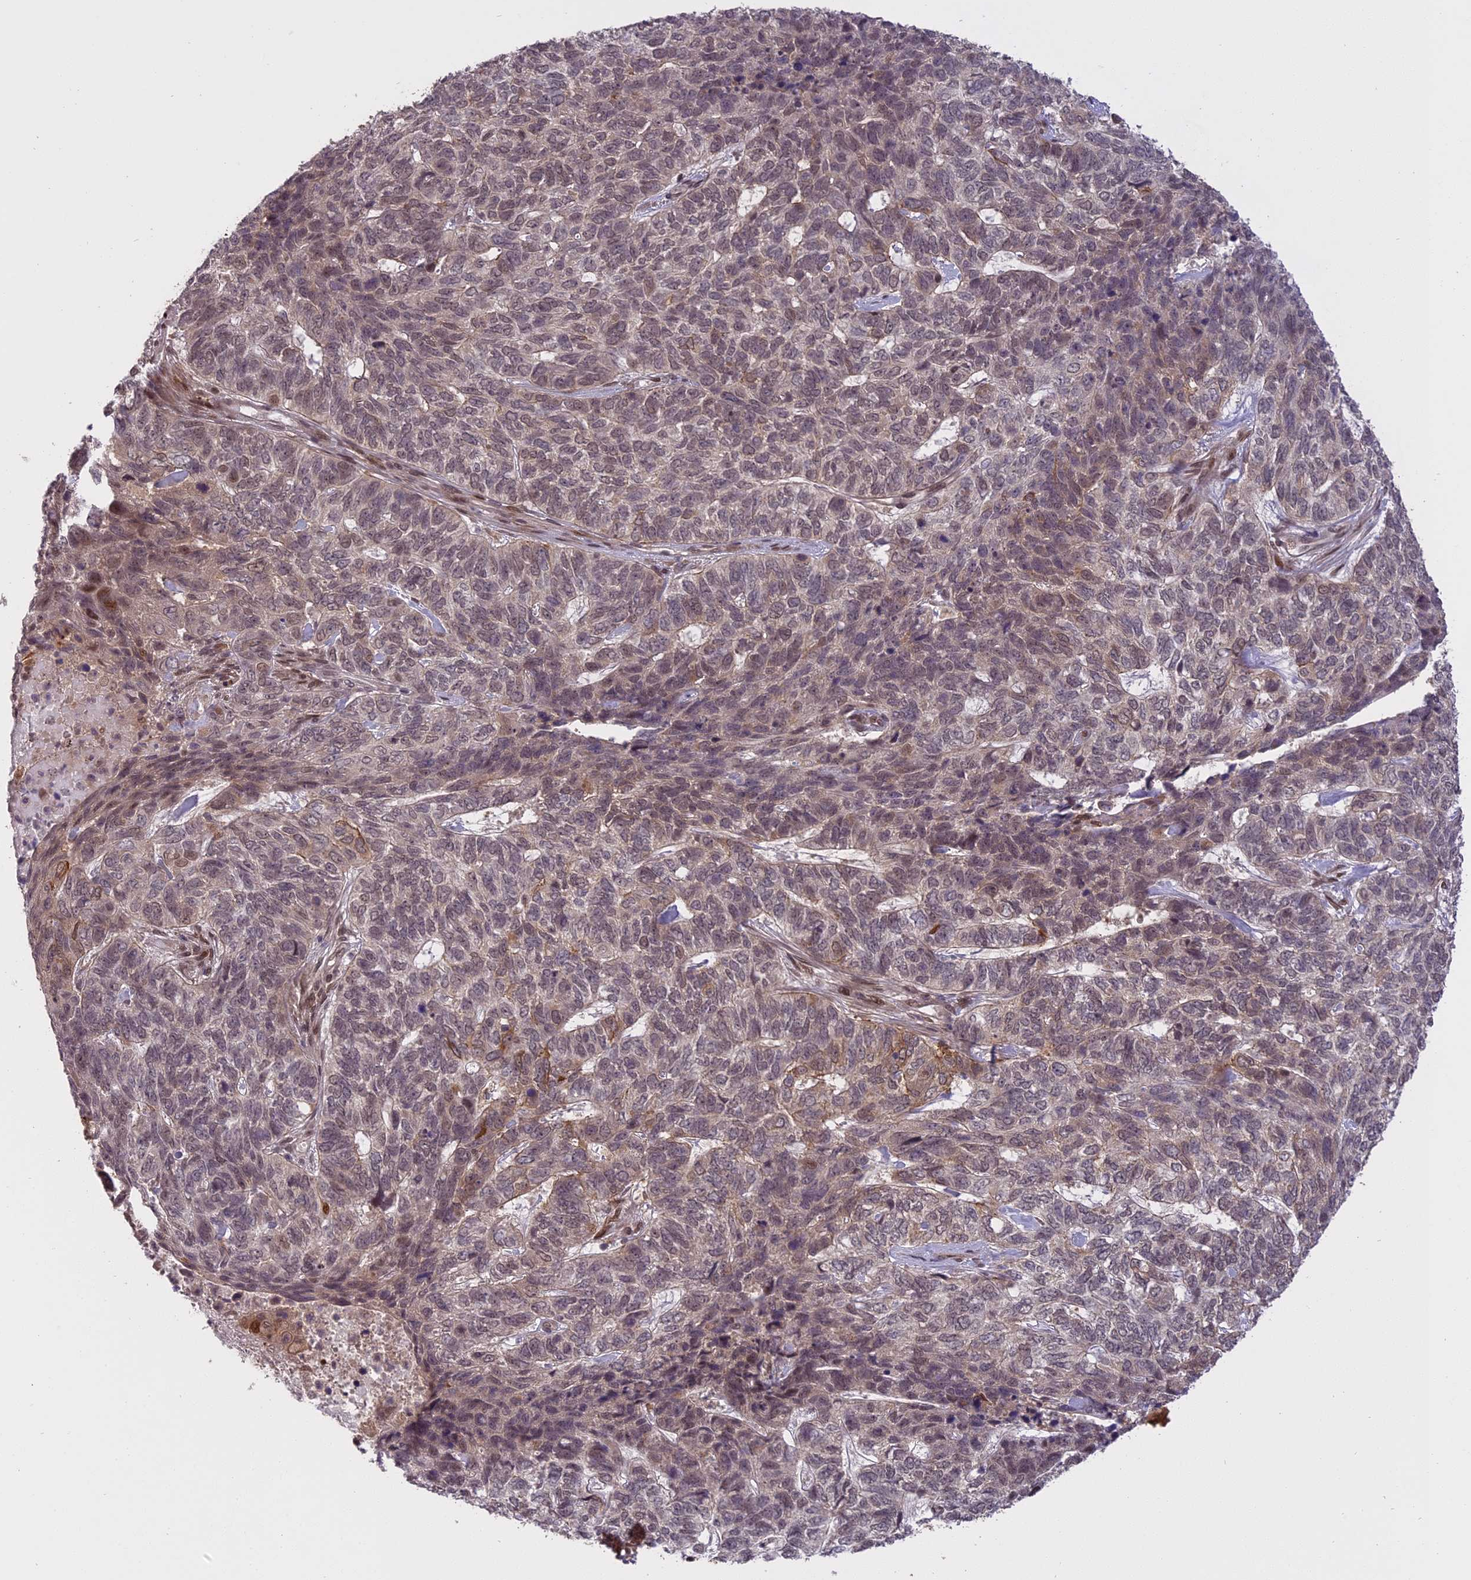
{"staining": {"intensity": "moderate", "quantity": "25%-75%", "location": "cytoplasmic/membranous,nuclear"}, "tissue": "skin cancer", "cell_type": "Tumor cells", "image_type": "cancer", "snomed": [{"axis": "morphology", "description": "Basal cell carcinoma"}, {"axis": "topography", "description": "Skin"}], "caption": "Immunohistochemistry (IHC) (DAB) staining of basal cell carcinoma (skin) exhibits moderate cytoplasmic/membranous and nuclear protein positivity in about 25%-75% of tumor cells.", "gene": "PRELID2", "patient": {"sex": "female", "age": 65}}